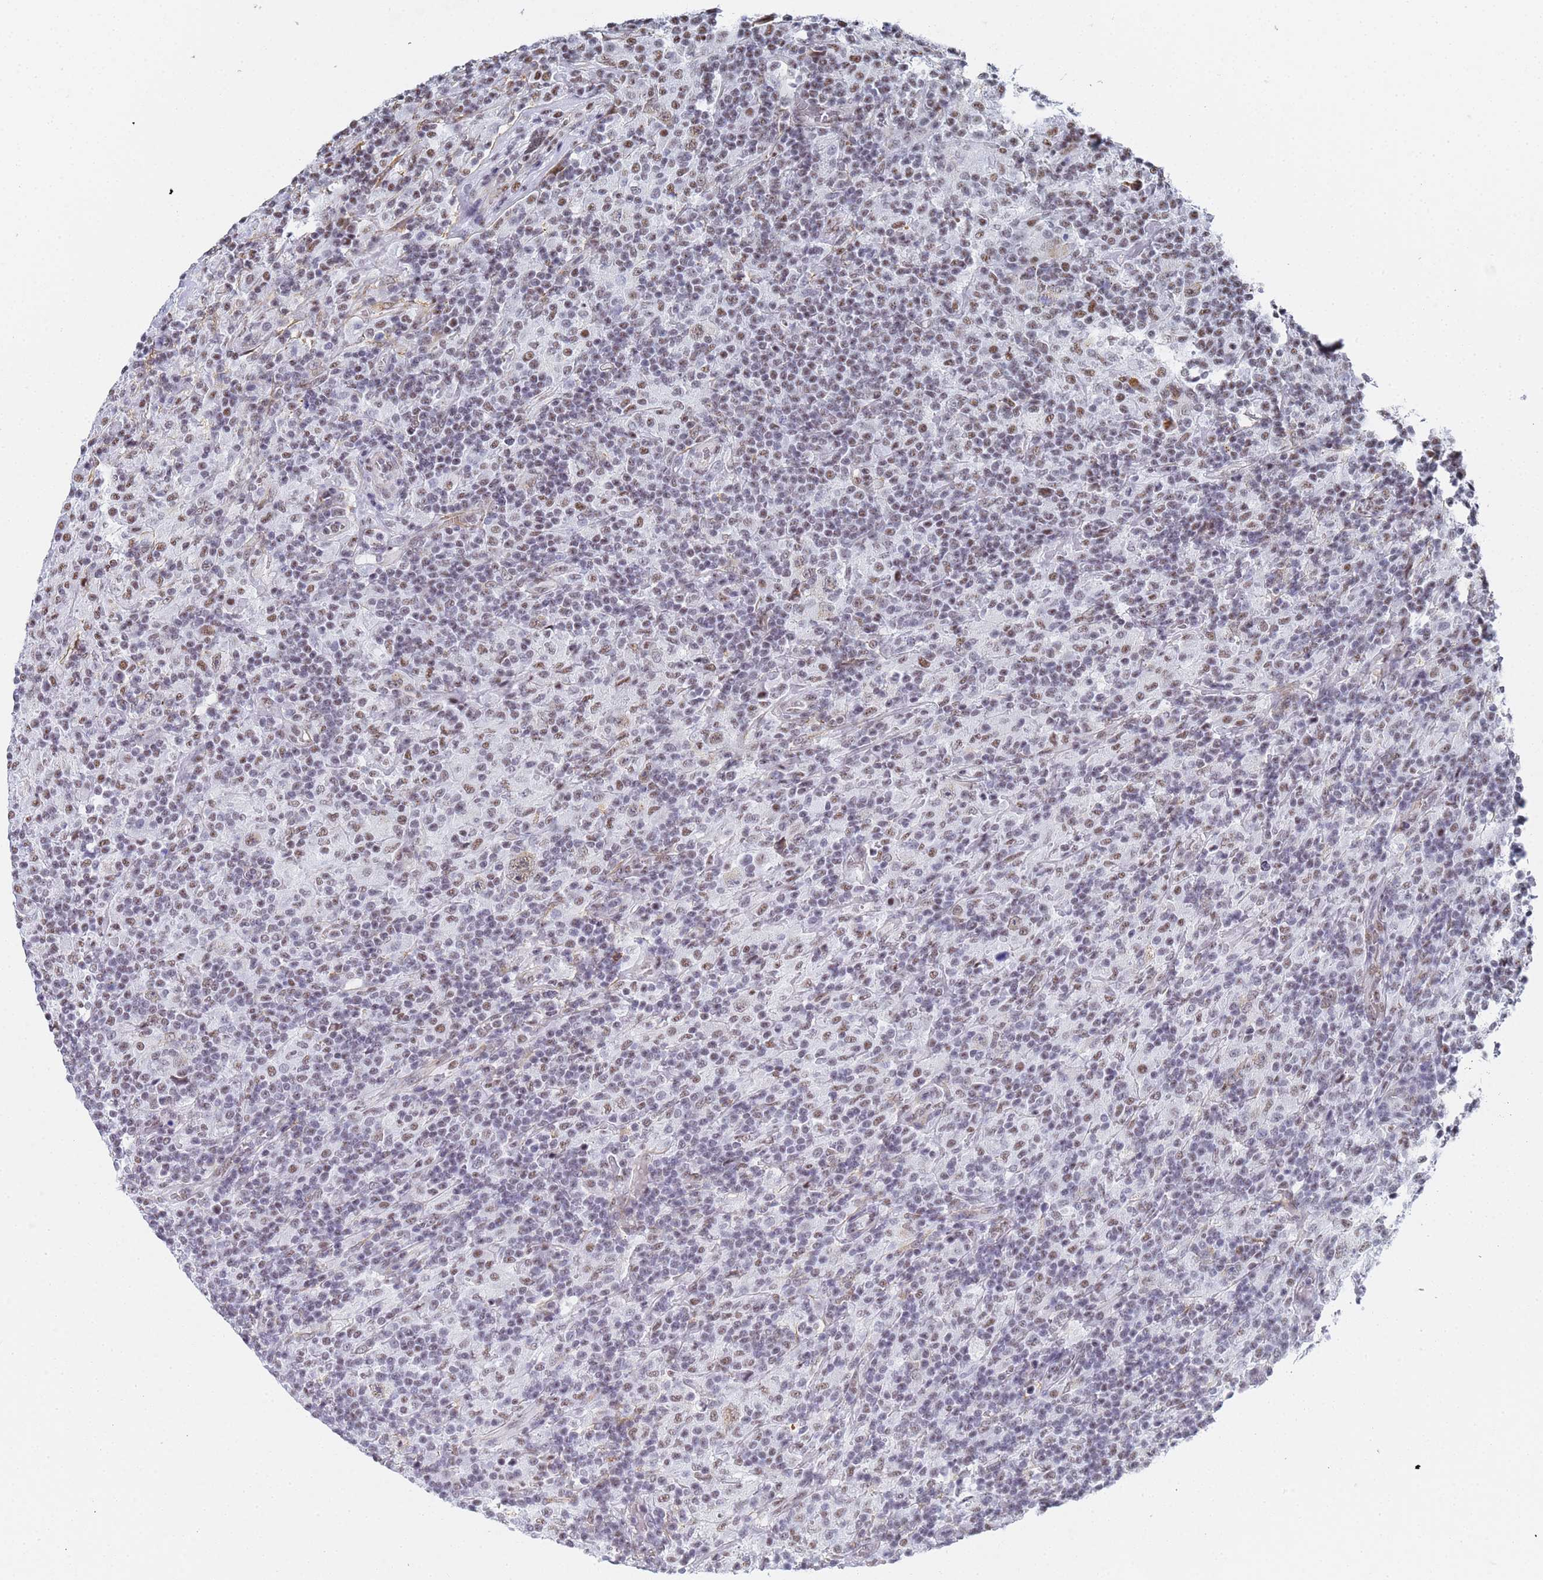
{"staining": {"intensity": "weak", "quantity": ">75%", "location": "nuclear"}, "tissue": "lymphoma", "cell_type": "Tumor cells", "image_type": "cancer", "snomed": [{"axis": "morphology", "description": "Hodgkin's disease, NOS"}, {"axis": "topography", "description": "Lymph node"}], "caption": "Human Hodgkin's disease stained with a protein marker shows weak staining in tumor cells.", "gene": "PRRT4", "patient": {"sex": "male", "age": 70}}